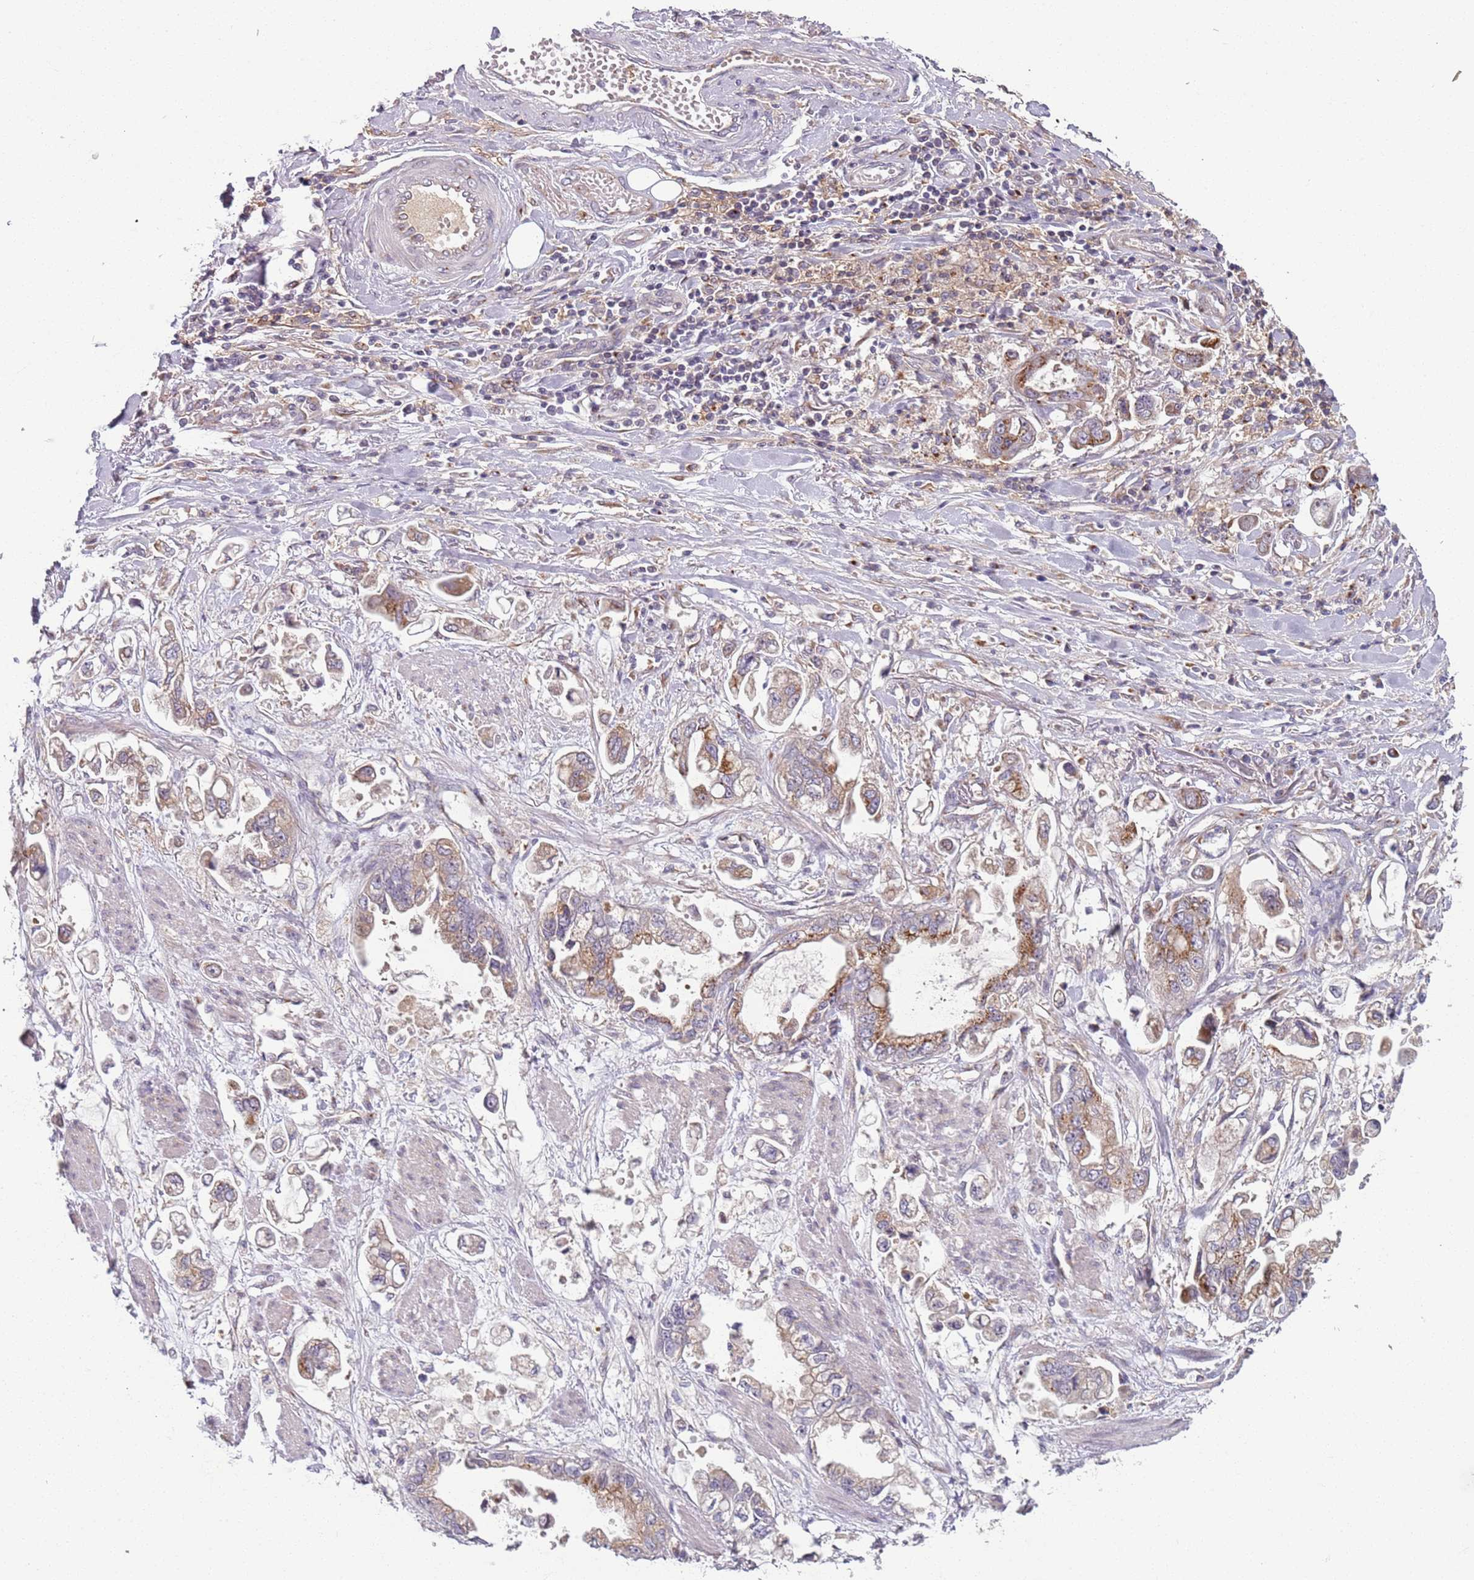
{"staining": {"intensity": "strong", "quantity": "25%-75%", "location": "cytoplasmic/membranous"}, "tissue": "stomach cancer", "cell_type": "Tumor cells", "image_type": "cancer", "snomed": [{"axis": "morphology", "description": "Adenocarcinoma, NOS"}, {"axis": "topography", "description": "Stomach"}], "caption": "This is an image of immunohistochemistry (IHC) staining of stomach cancer, which shows strong staining in the cytoplasmic/membranous of tumor cells.", "gene": "AKTIP", "patient": {"sex": "male", "age": 62}}